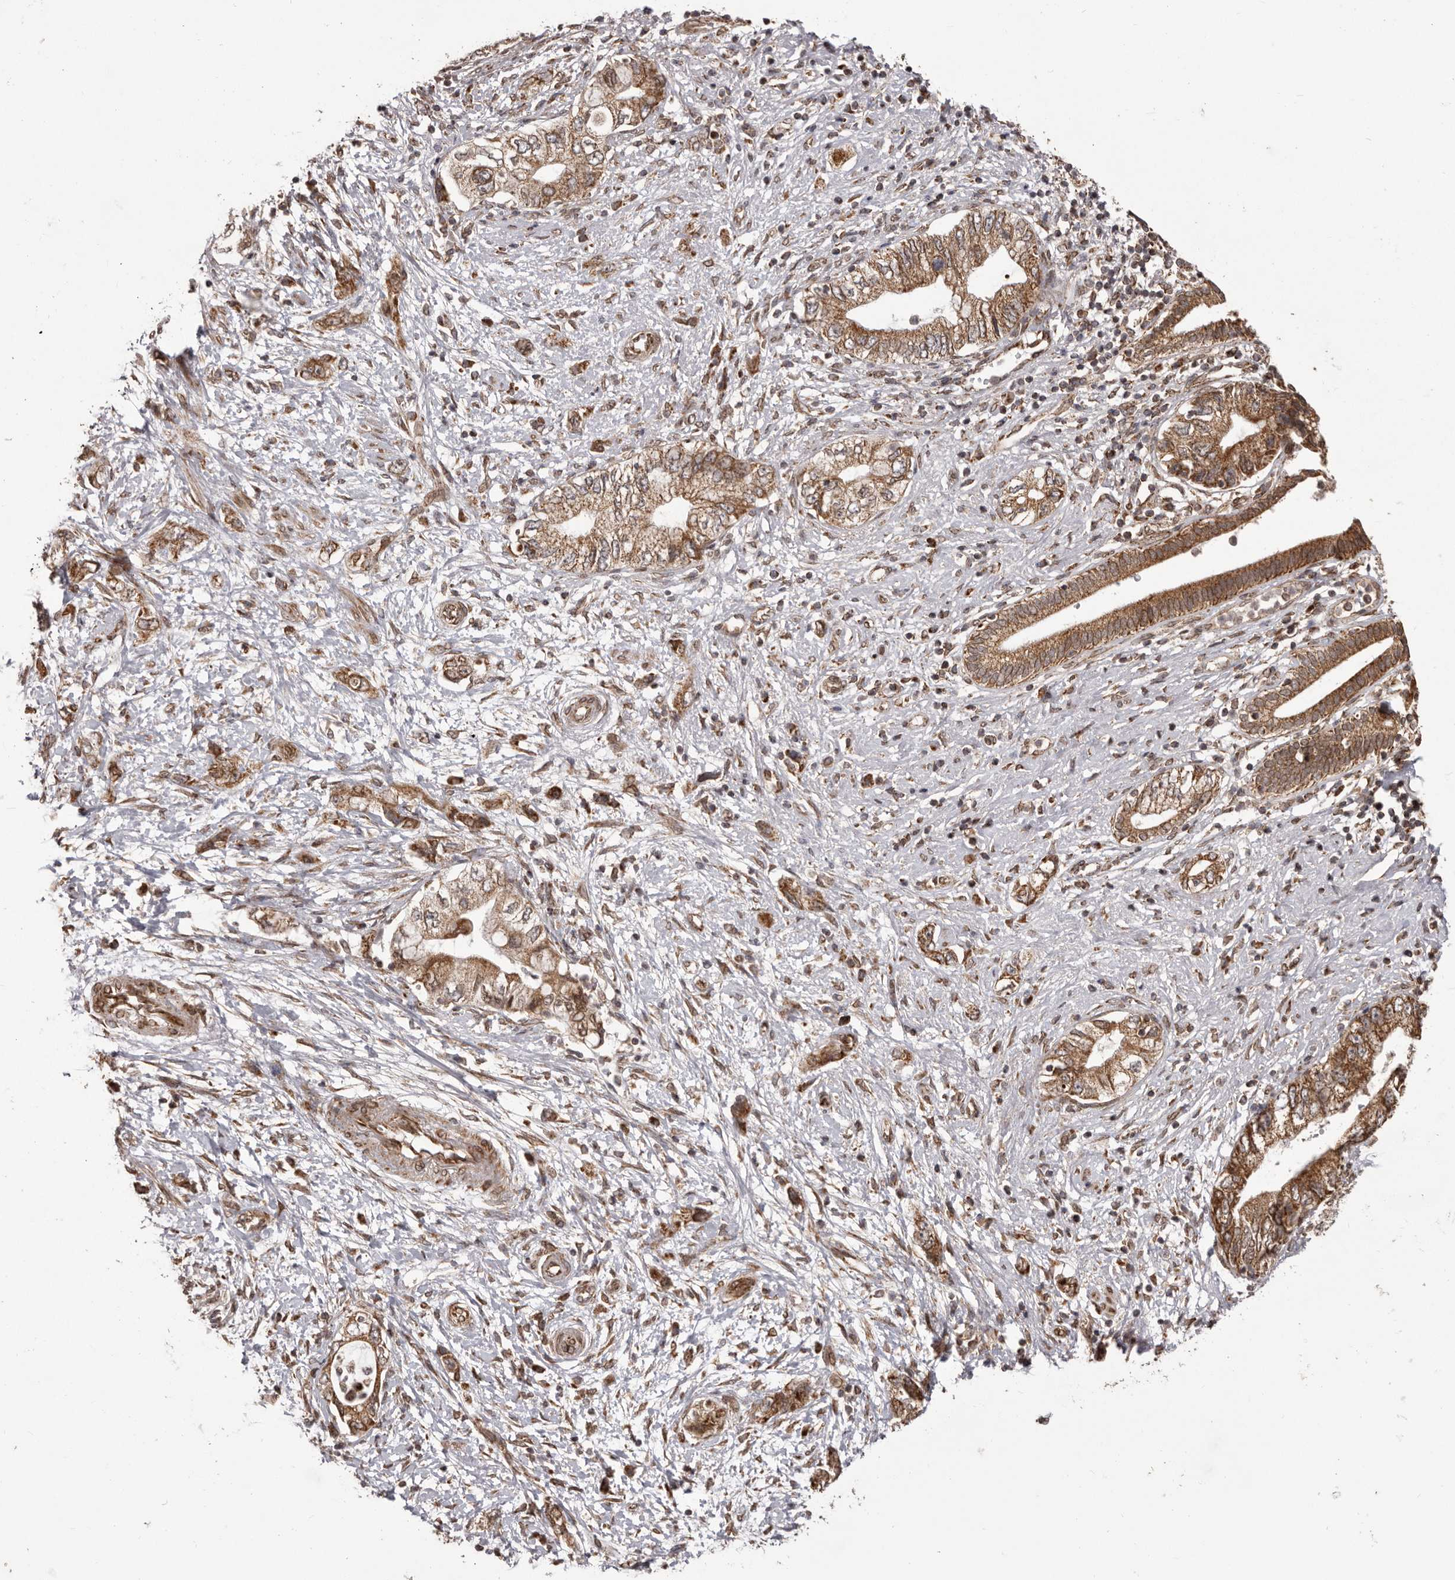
{"staining": {"intensity": "strong", "quantity": ">75%", "location": "cytoplasmic/membranous"}, "tissue": "pancreatic cancer", "cell_type": "Tumor cells", "image_type": "cancer", "snomed": [{"axis": "morphology", "description": "Adenocarcinoma, NOS"}, {"axis": "topography", "description": "Pancreas"}], "caption": "Immunohistochemistry image of neoplastic tissue: adenocarcinoma (pancreatic) stained using immunohistochemistry reveals high levels of strong protein expression localized specifically in the cytoplasmic/membranous of tumor cells, appearing as a cytoplasmic/membranous brown color.", "gene": "CHRM2", "patient": {"sex": "female", "age": 73}}